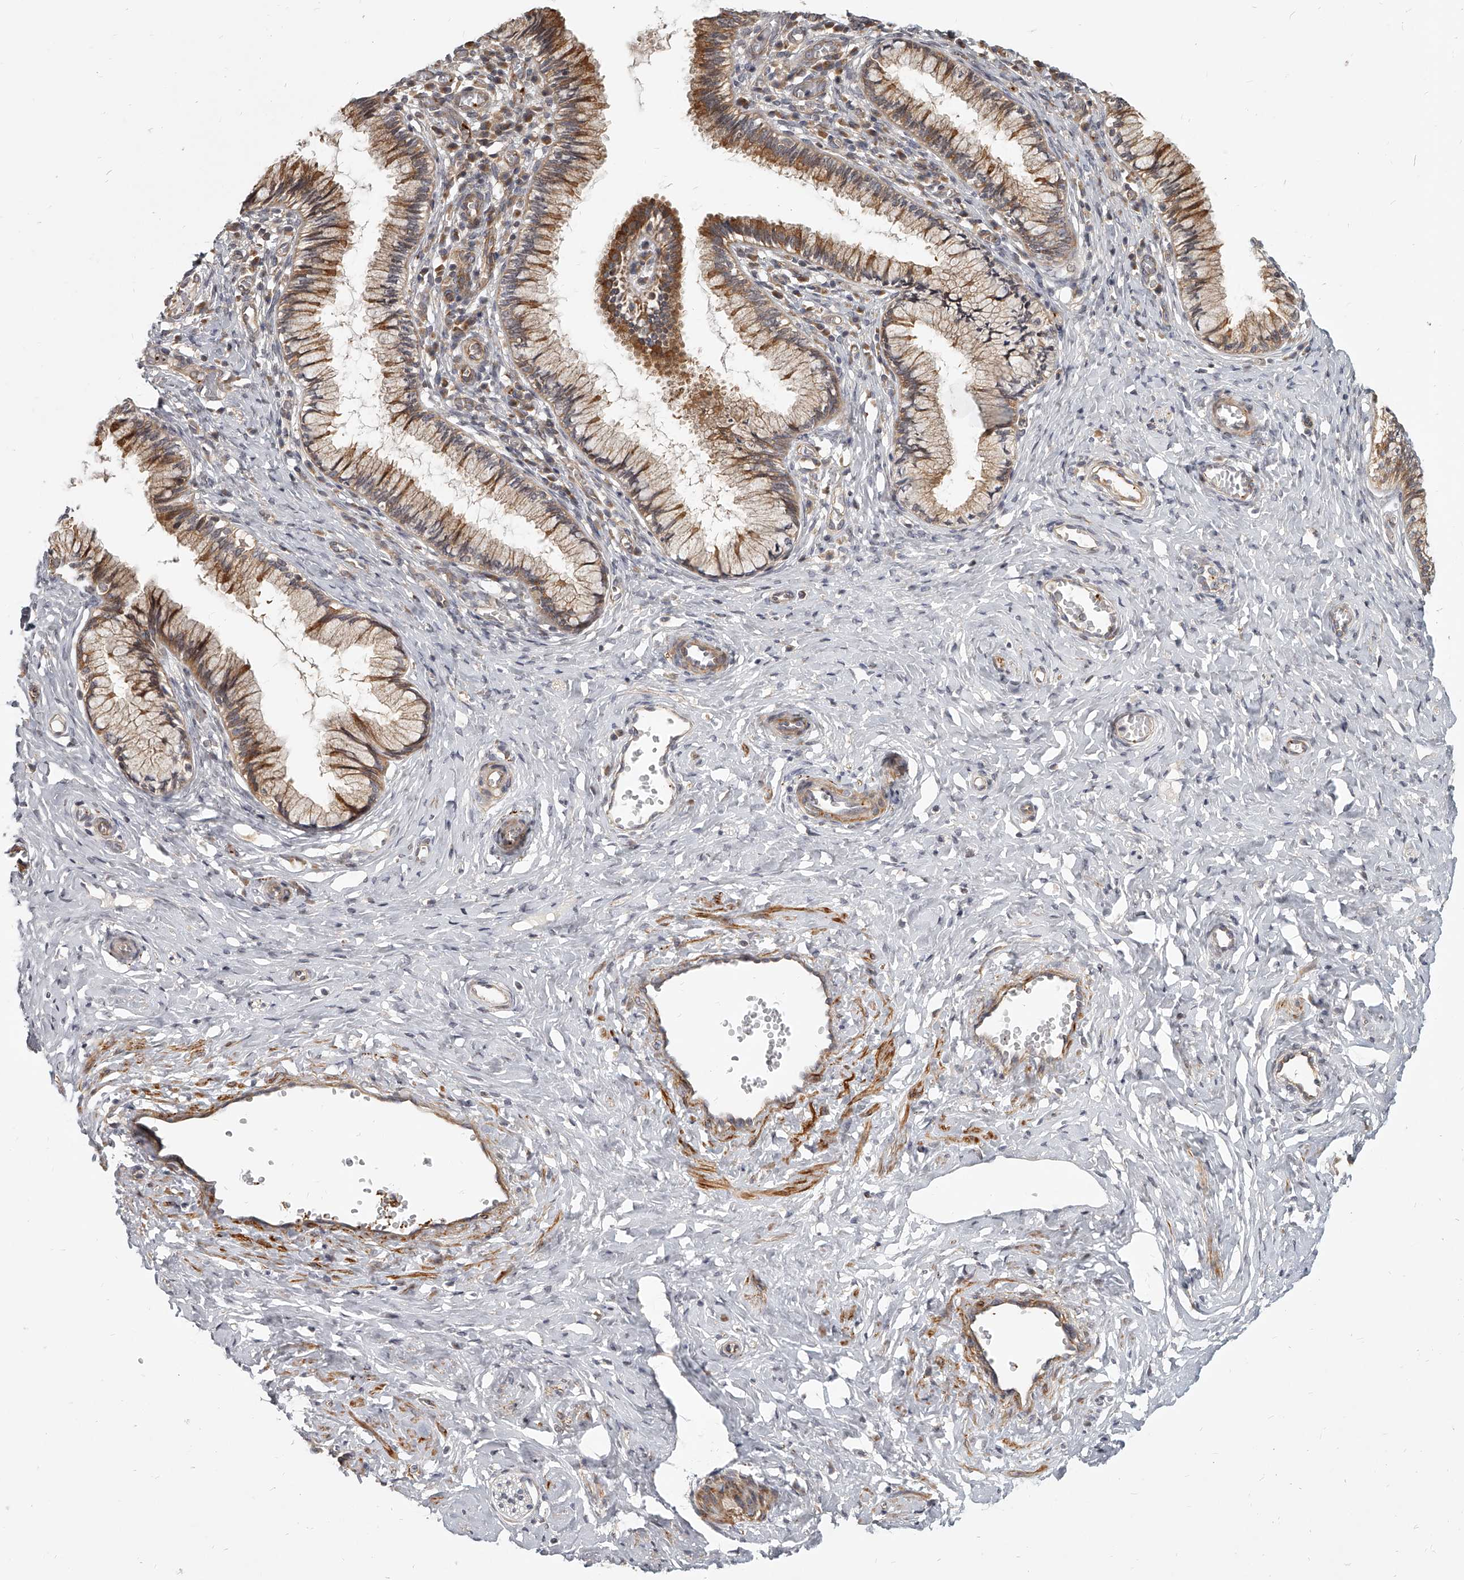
{"staining": {"intensity": "moderate", "quantity": "25%-75%", "location": "cytoplasmic/membranous"}, "tissue": "cervix", "cell_type": "Glandular cells", "image_type": "normal", "snomed": [{"axis": "morphology", "description": "Normal tissue, NOS"}, {"axis": "topography", "description": "Cervix"}], "caption": "Moderate cytoplasmic/membranous expression for a protein is present in approximately 25%-75% of glandular cells of benign cervix using IHC.", "gene": "SLC37A1", "patient": {"sex": "female", "age": 27}}